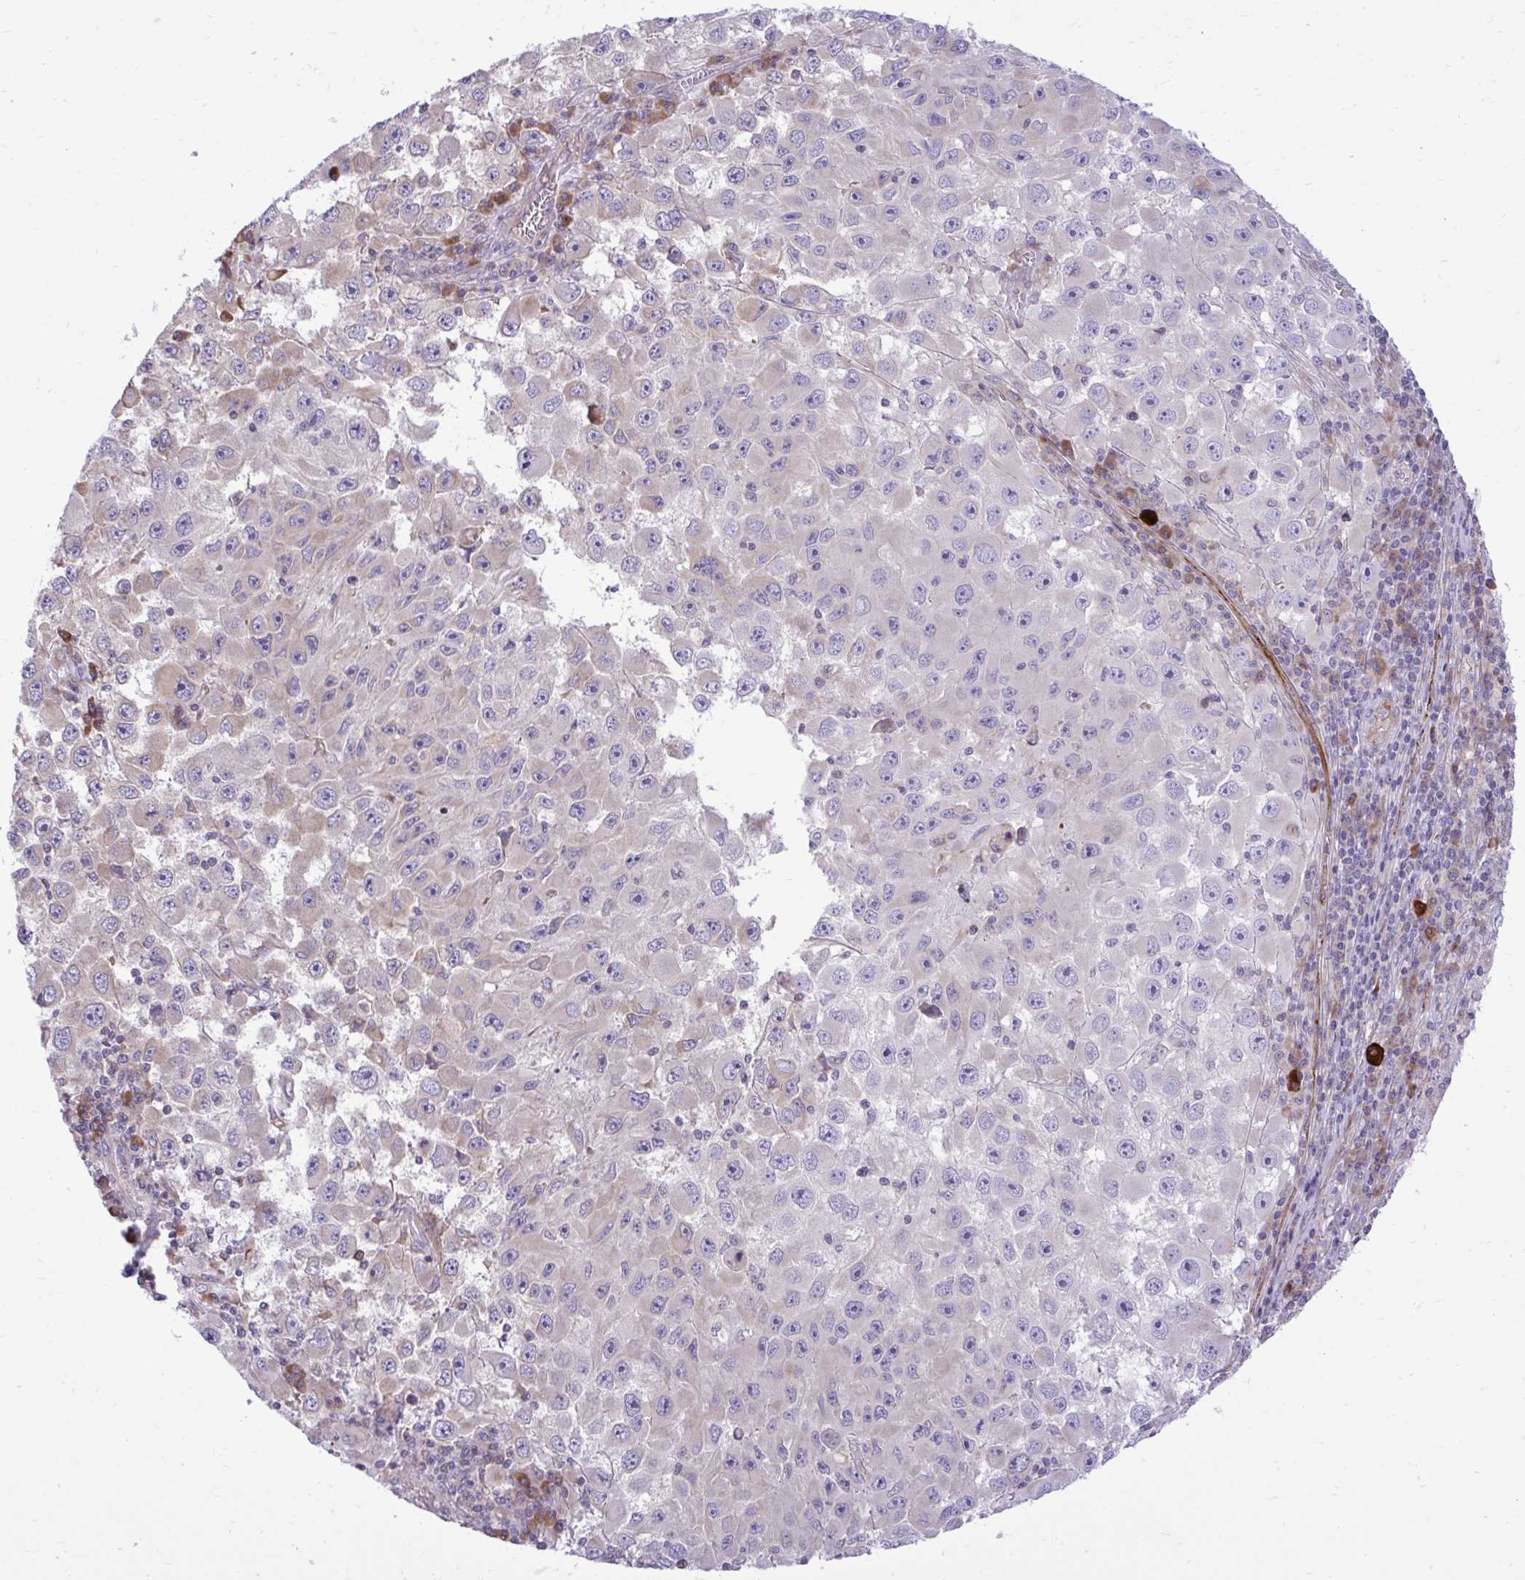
{"staining": {"intensity": "negative", "quantity": "none", "location": "none"}, "tissue": "melanoma", "cell_type": "Tumor cells", "image_type": "cancer", "snomed": [{"axis": "morphology", "description": "Malignant melanoma, Metastatic site"}, {"axis": "topography", "description": "Lymph node"}], "caption": "This is an IHC photomicrograph of human melanoma. There is no expression in tumor cells.", "gene": "METTL9", "patient": {"sex": "female", "age": 67}}